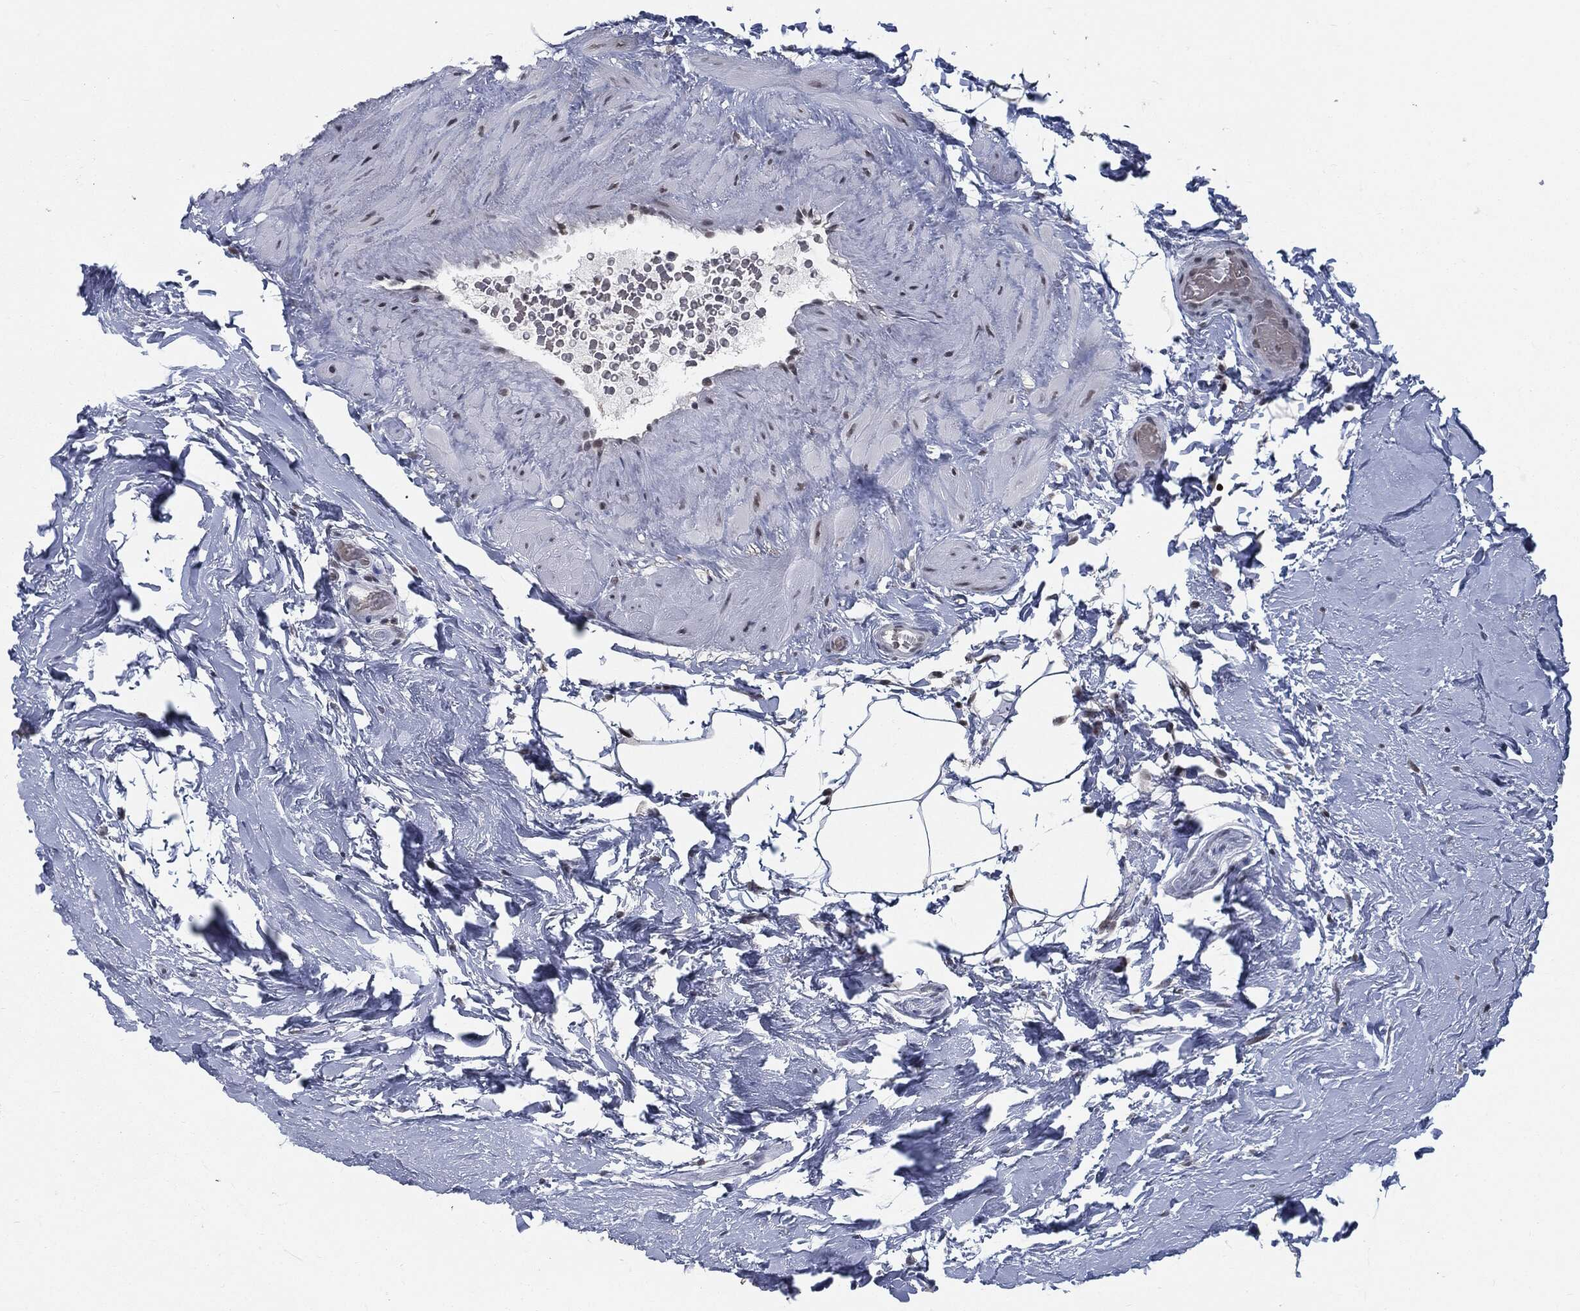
{"staining": {"intensity": "moderate", "quantity": ">75%", "location": "nuclear"}, "tissue": "adipose tissue", "cell_type": "Adipocytes", "image_type": "normal", "snomed": [{"axis": "morphology", "description": "Normal tissue, NOS"}, {"axis": "topography", "description": "Soft tissue"}, {"axis": "topography", "description": "Vascular tissue"}], "caption": "Protein staining of normal adipose tissue reveals moderate nuclear staining in approximately >75% of adipocytes. The staining was performed using DAB, with brown indicating positive protein expression. Nuclei are stained blue with hematoxylin.", "gene": "ANXA1", "patient": {"sex": "male", "age": 41}}